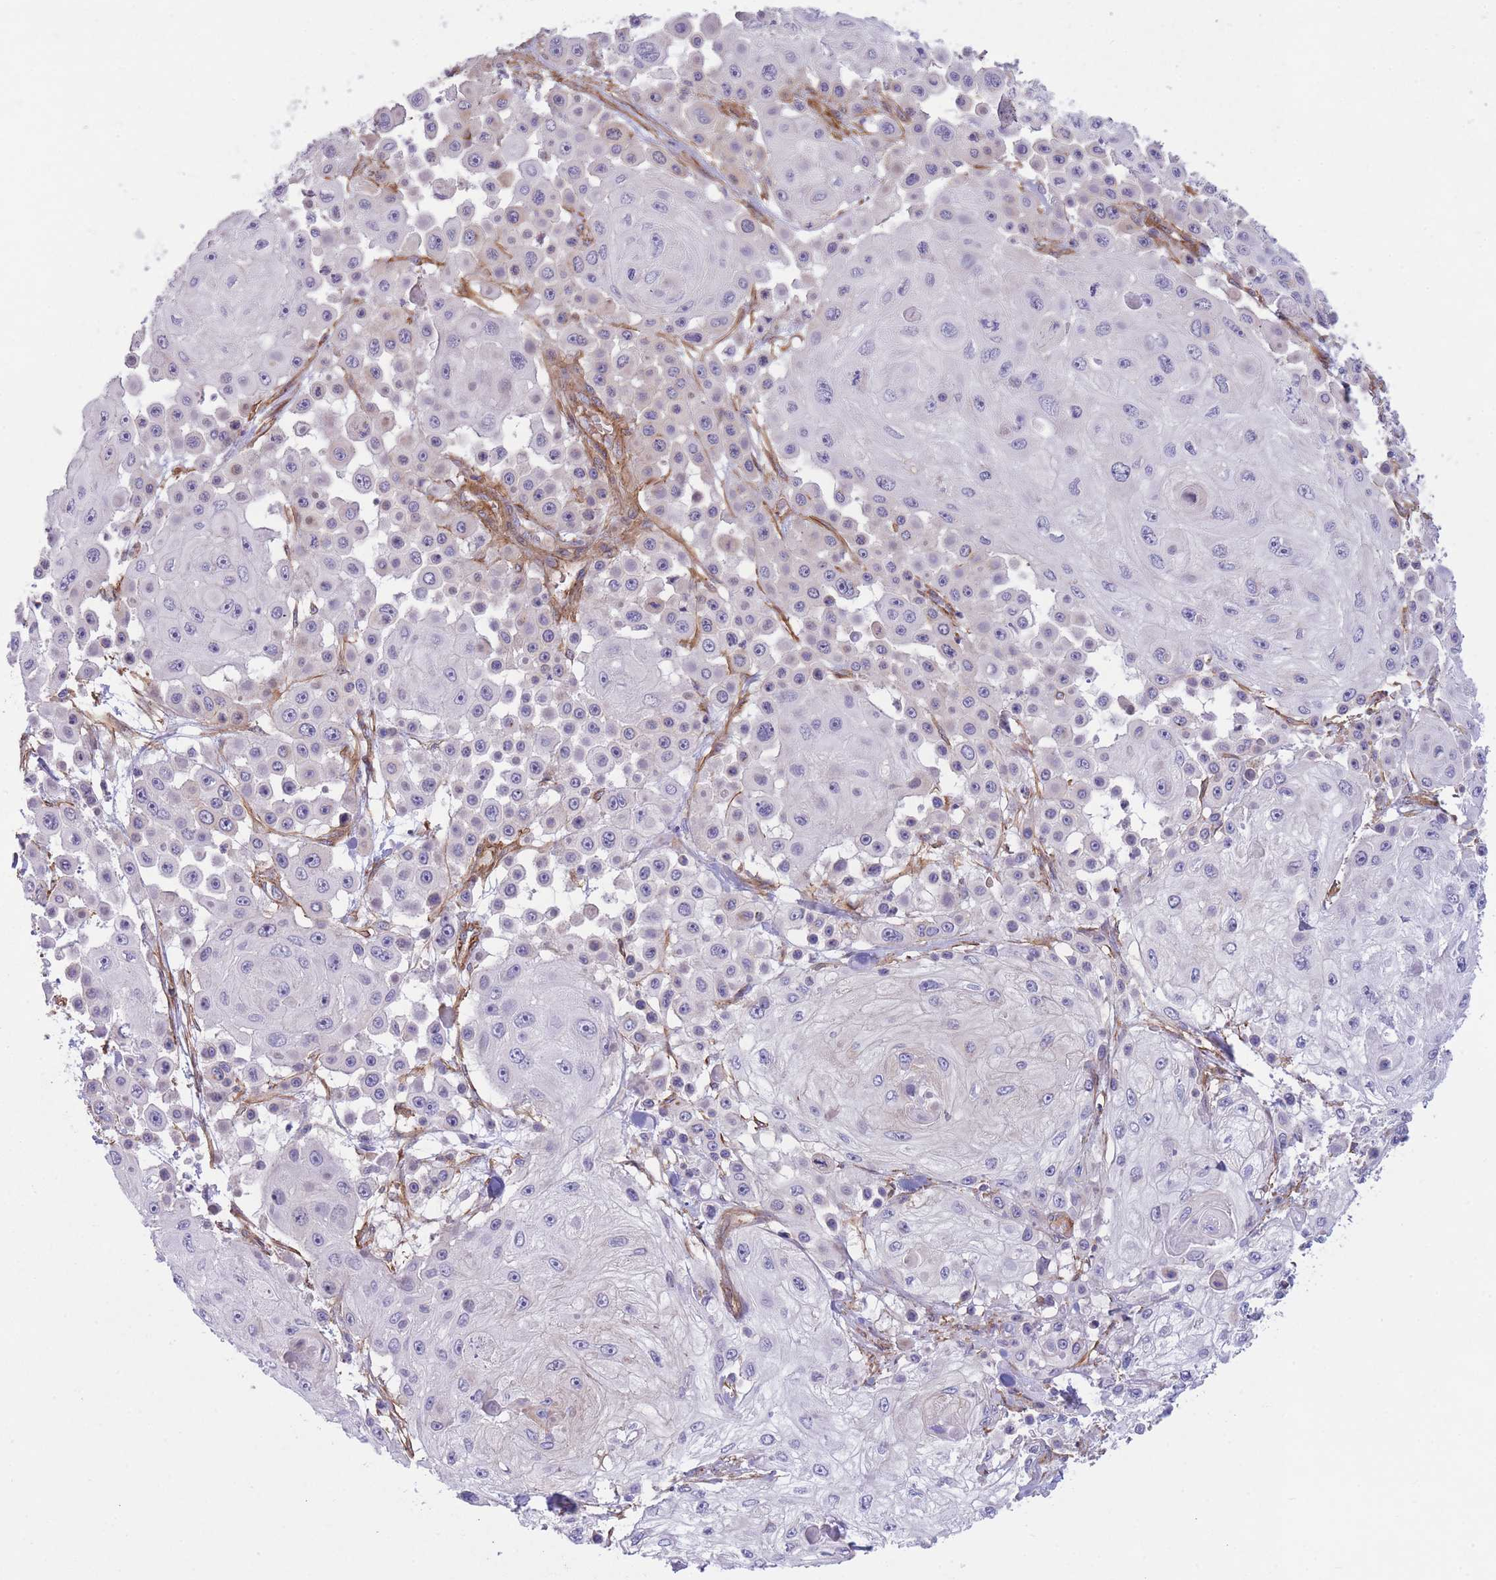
{"staining": {"intensity": "negative", "quantity": "none", "location": "none"}, "tissue": "skin cancer", "cell_type": "Tumor cells", "image_type": "cancer", "snomed": [{"axis": "morphology", "description": "Squamous cell carcinoma, NOS"}, {"axis": "topography", "description": "Skin"}], "caption": "The immunohistochemistry photomicrograph has no significant expression in tumor cells of skin cancer tissue. (IHC, brightfield microscopy, high magnification).", "gene": "CDC25B", "patient": {"sex": "male", "age": 67}}